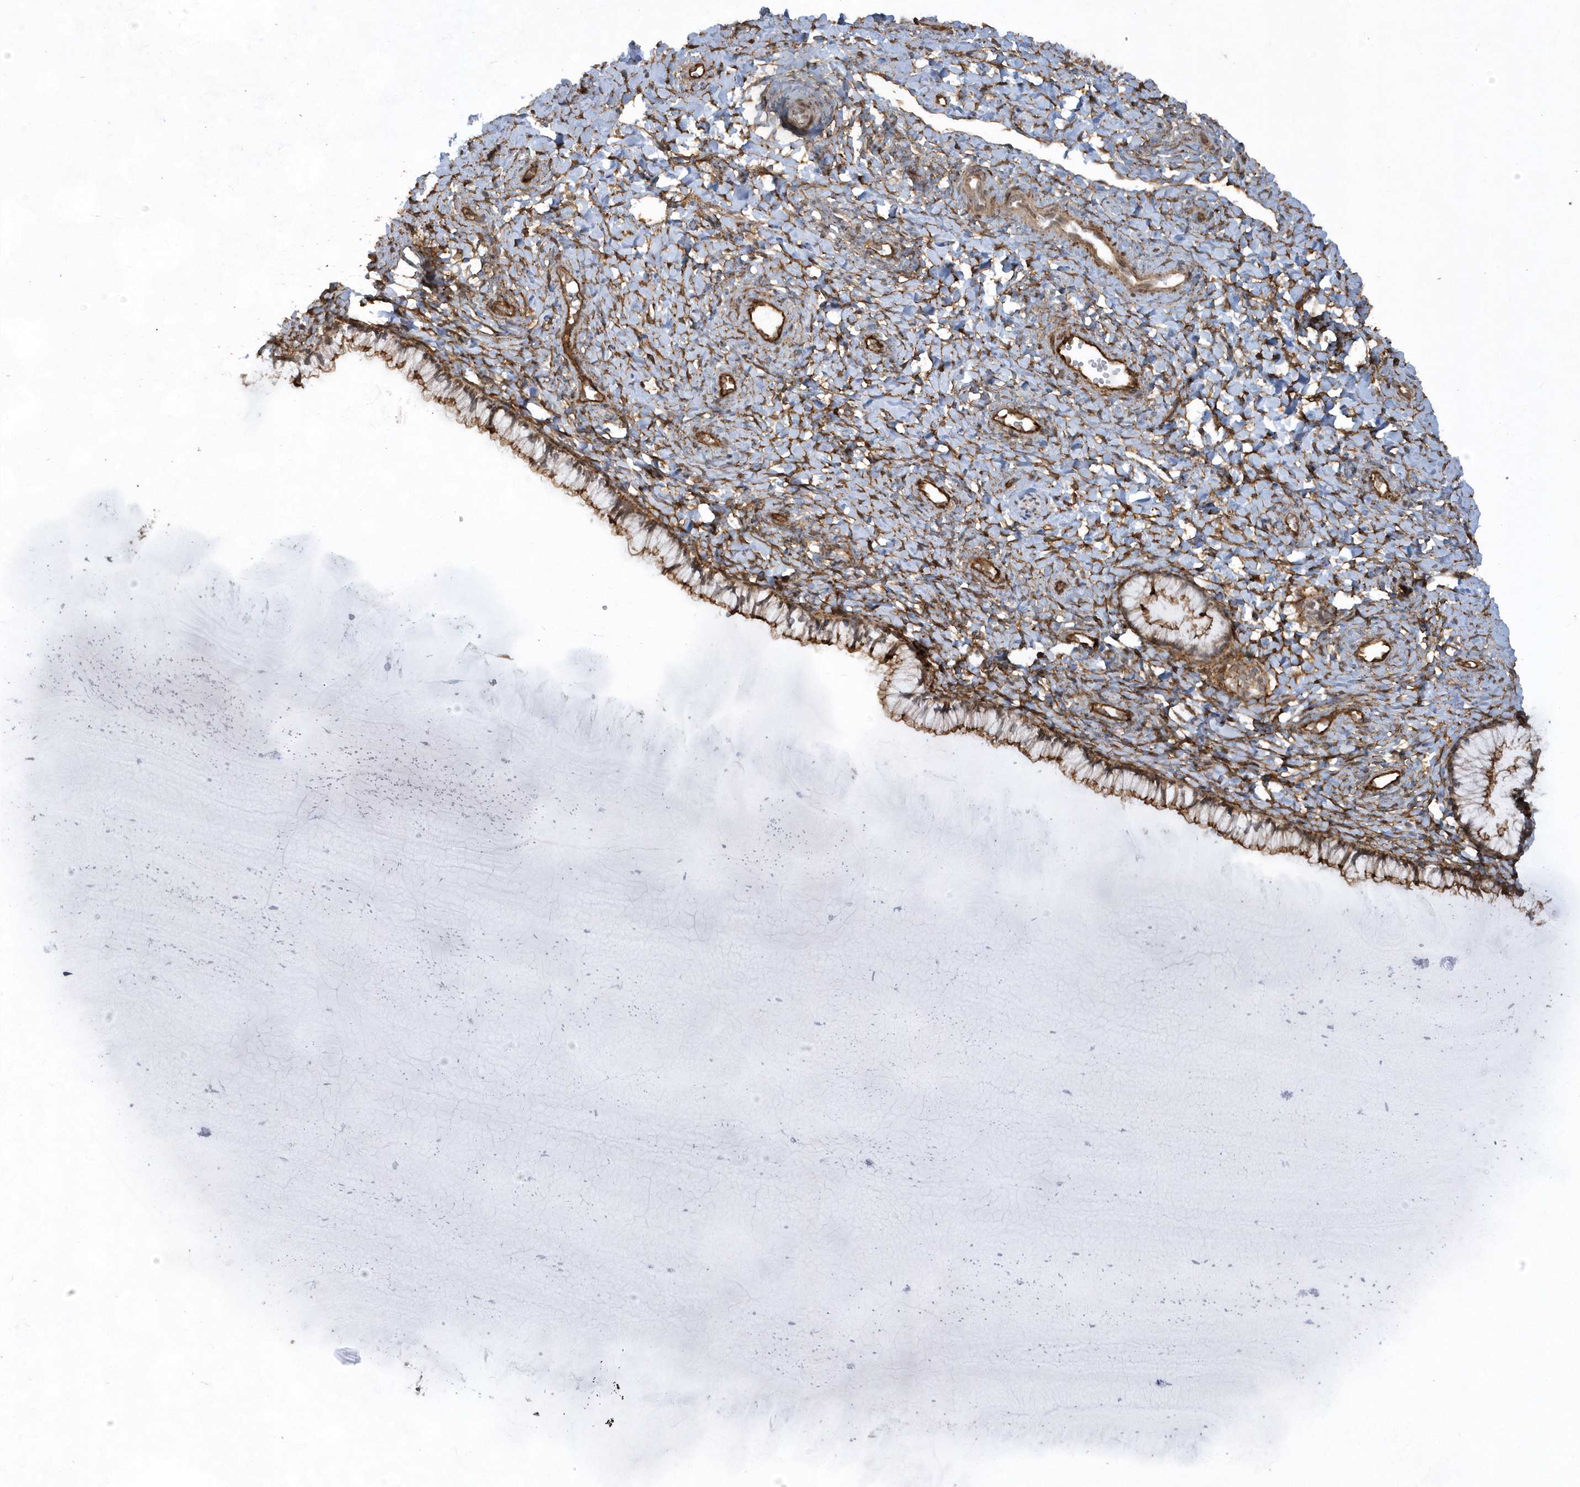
{"staining": {"intensity": "moderate", "quantity": ">75%", "location": "cytoplasmic/membranous"}, "tissue": "cervix", "cell_type": "Glandular cells", "image_type": "normal", "snomed": [{"axis": "morphology", "description": "Normal tissue, NOS"}, {"axis": "morphology", "description": "Adenocarcinoma, NOS"}, {"axis": "topography", "description": "Cervix"}], "caption": "IHC (DAB) staining of normal human cervix reveals moderate cytoplasmic/membranous protein expression in about >75% of glandular cells.", "gene": "RAI14", "patient": {"sex": "female", "age": 29}}